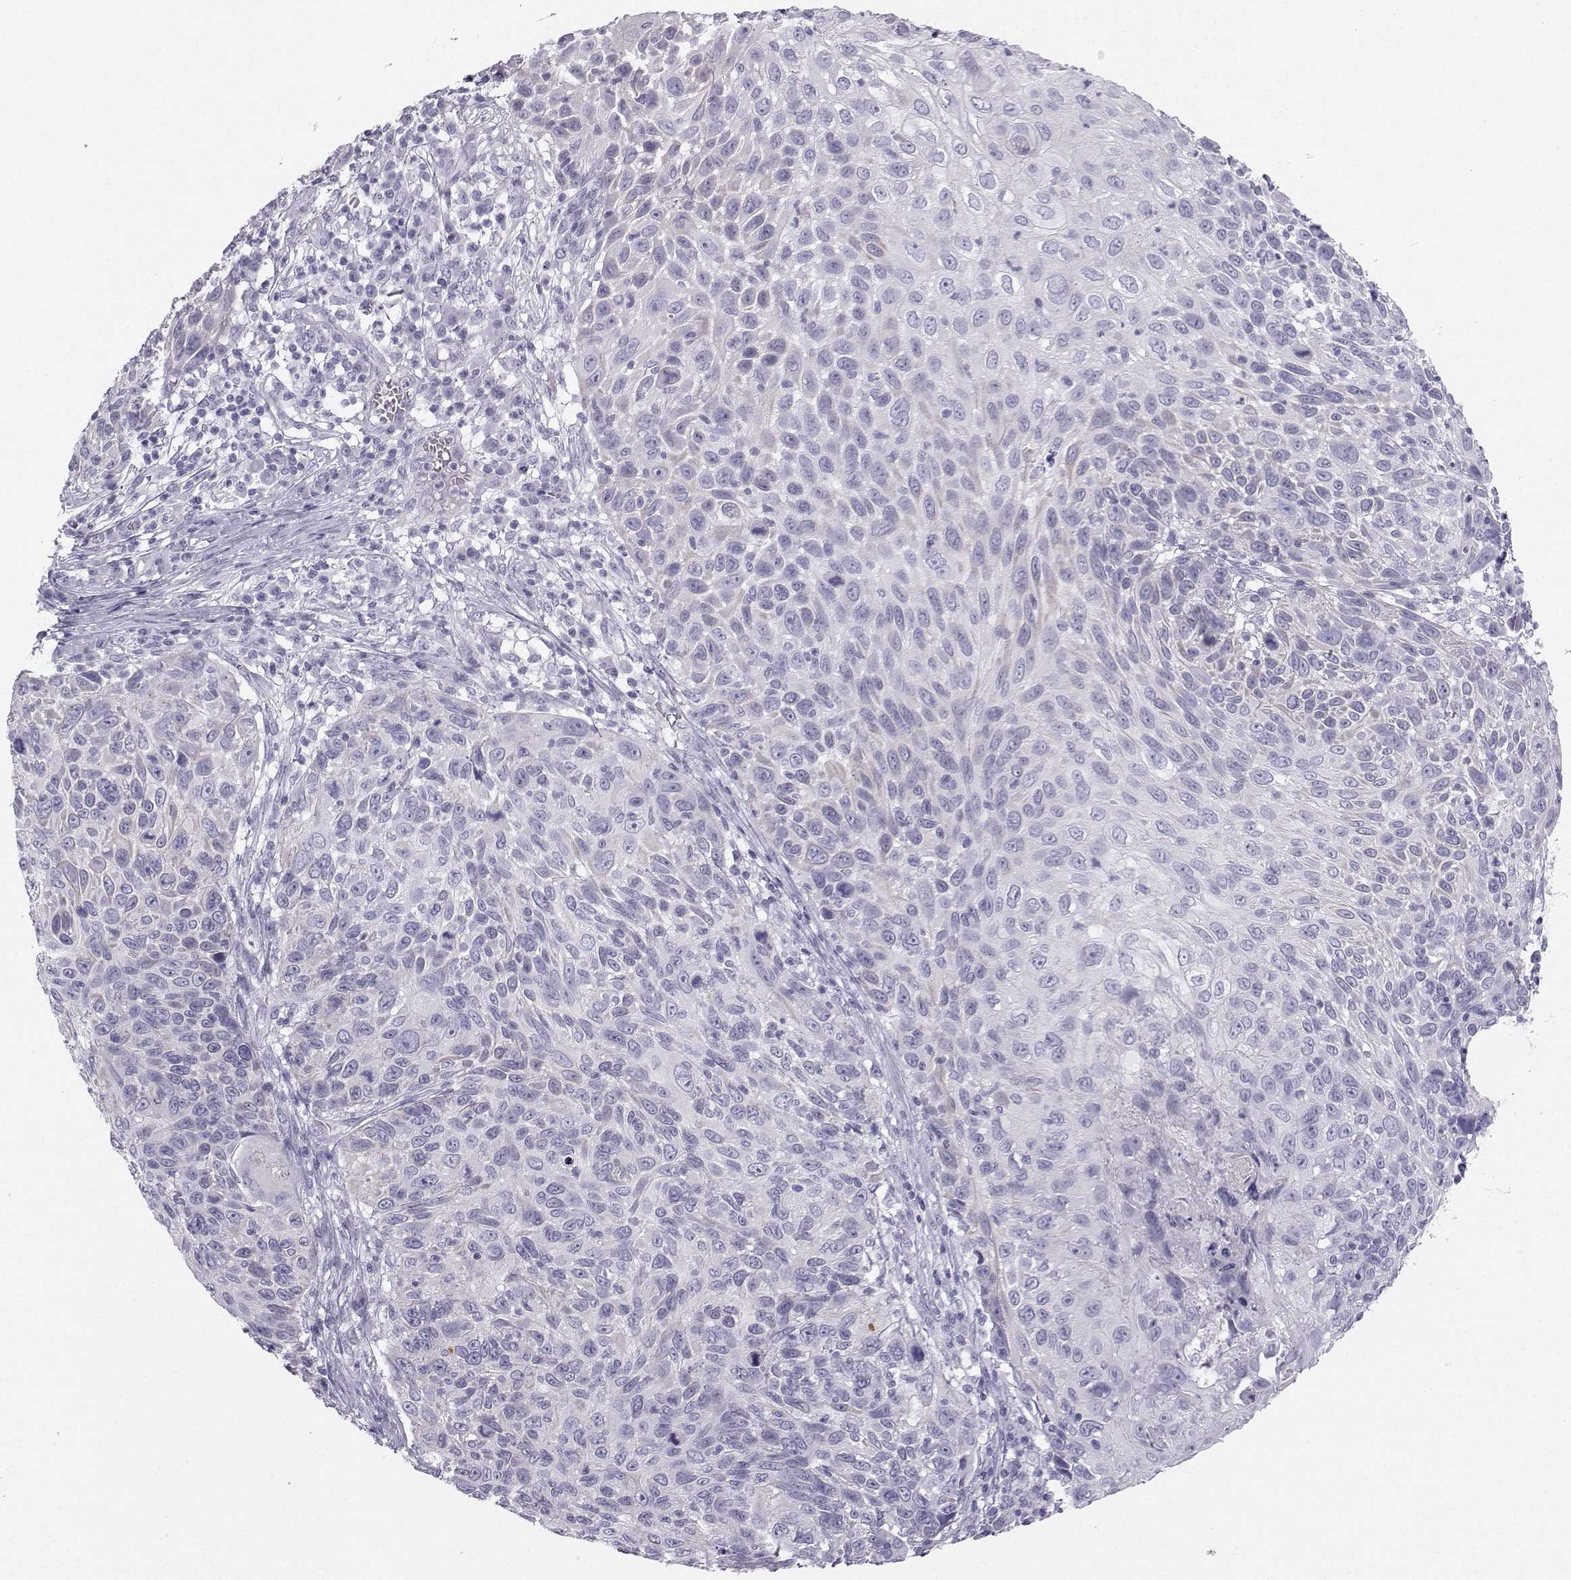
{"staining": {"intensity": "negative", "quantity": "none", "location": "none"}, "tissue": "skin cancer", "cell_type": "Tumor cells", "image_type": "cancer", "snomed": [{"axis": "morphology", "description": "Squamous cell carcinoma, NOS"}, {"axis": "topography", "description": "Skin"}], "caption": "A high-resolution image shows immunohistochemistry (IHC) staining of skin cancer, which demonstrates no significant staining in tumor cells.", "gene": "IQCD", "patient": {"sex": "male", "age": 92}}